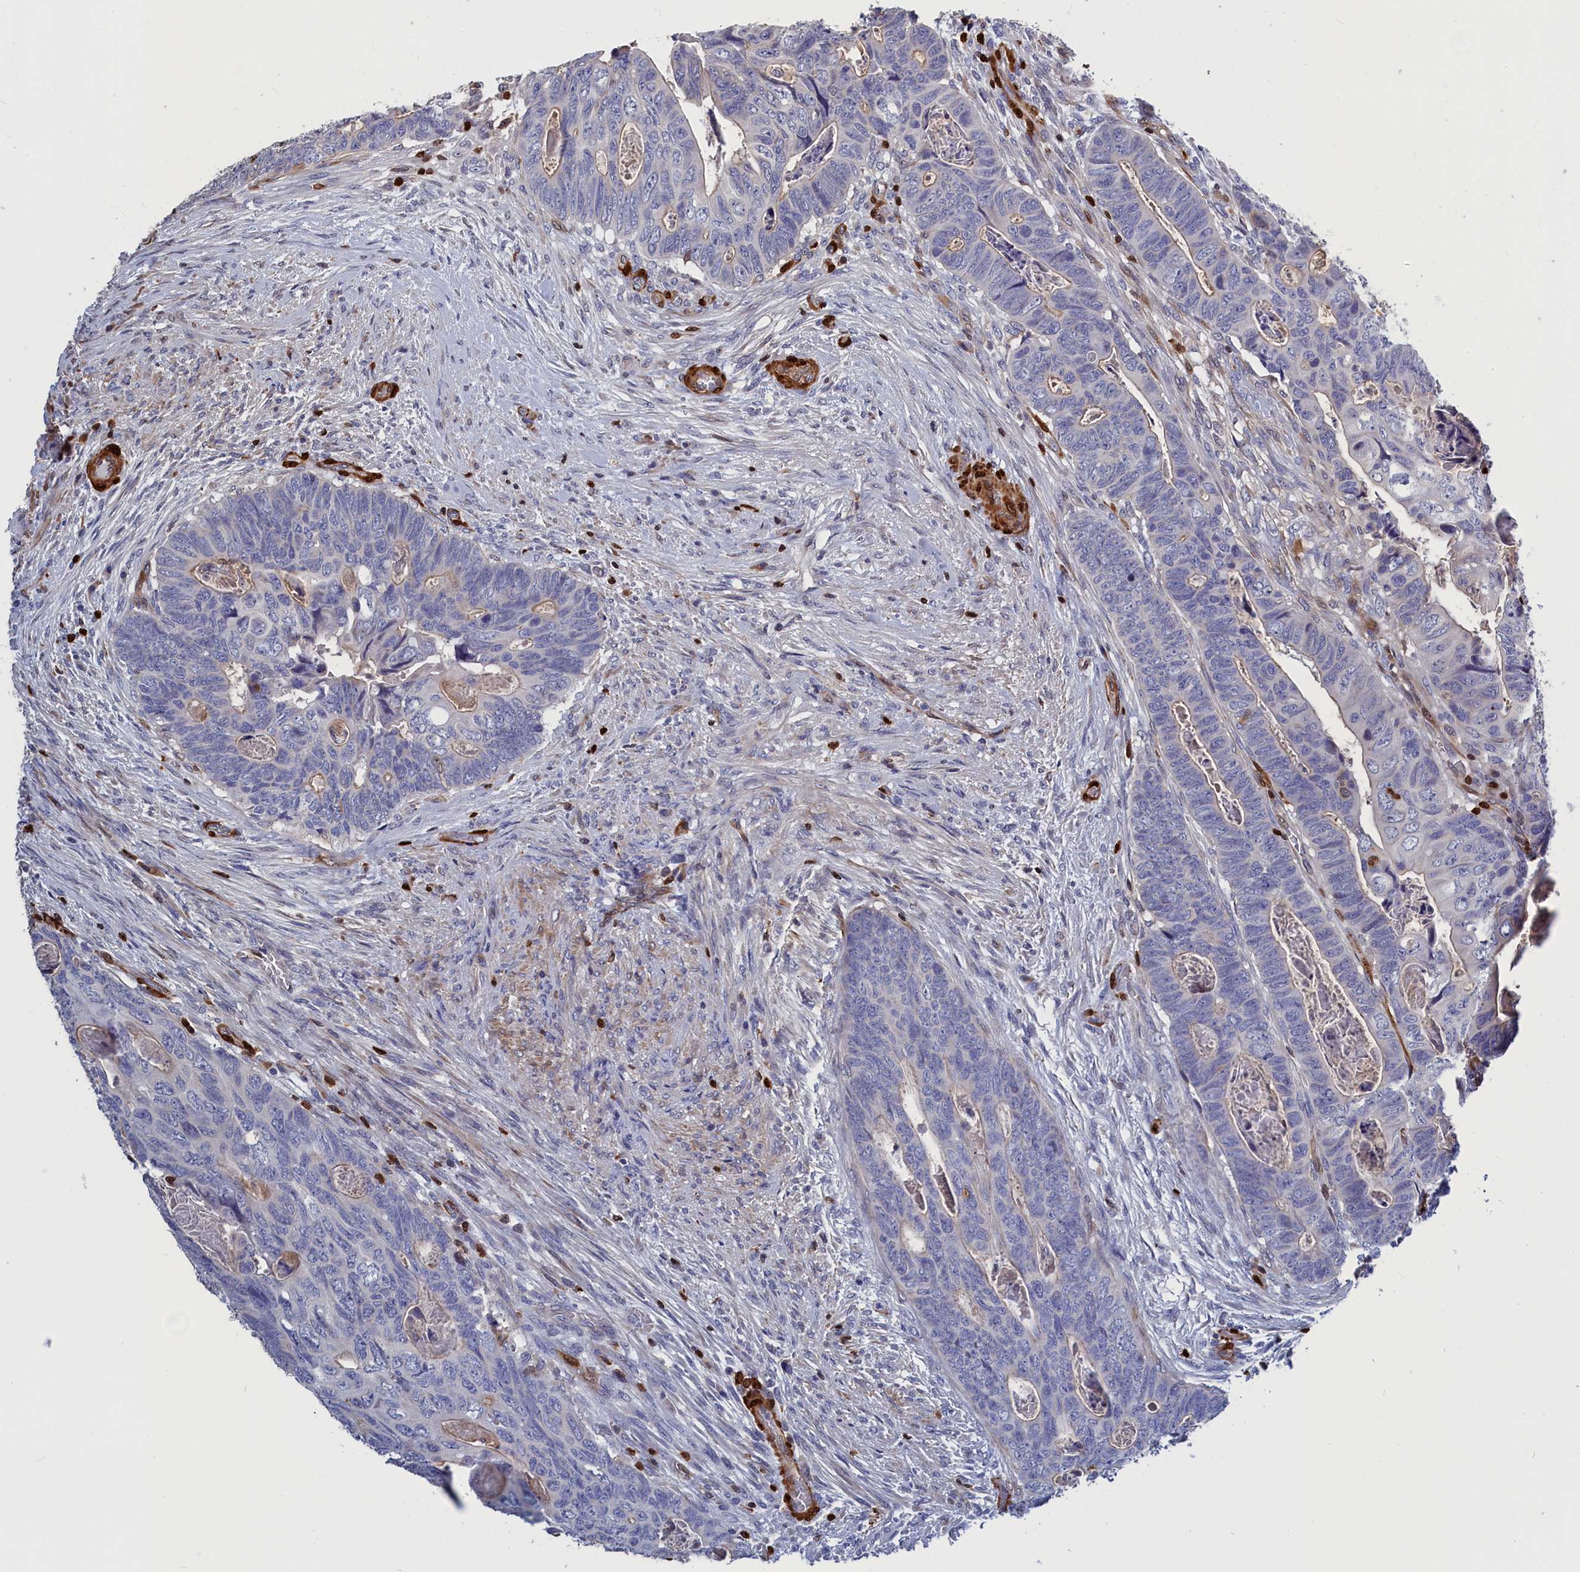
{"staining": {"intensity": "negative", "quantity": "none", "location": "none"}, "tissue": "colorectal cancer", "cell_type": "Tumor cells", "image_type": "cancer", "snomed": [{"axis": "morphology", "description": "Adenocarcinoma, NOS"}, {"axis": "topography", "description": "Rectum"}], "caption": "High power microscopy histopathology image of an immunohistochemistry image of colorectal adenocarcinoma, revealing no significant staining in tumor cells.", "gene": "CRIP1", "patient": {"sex": "female", "age": 78}}